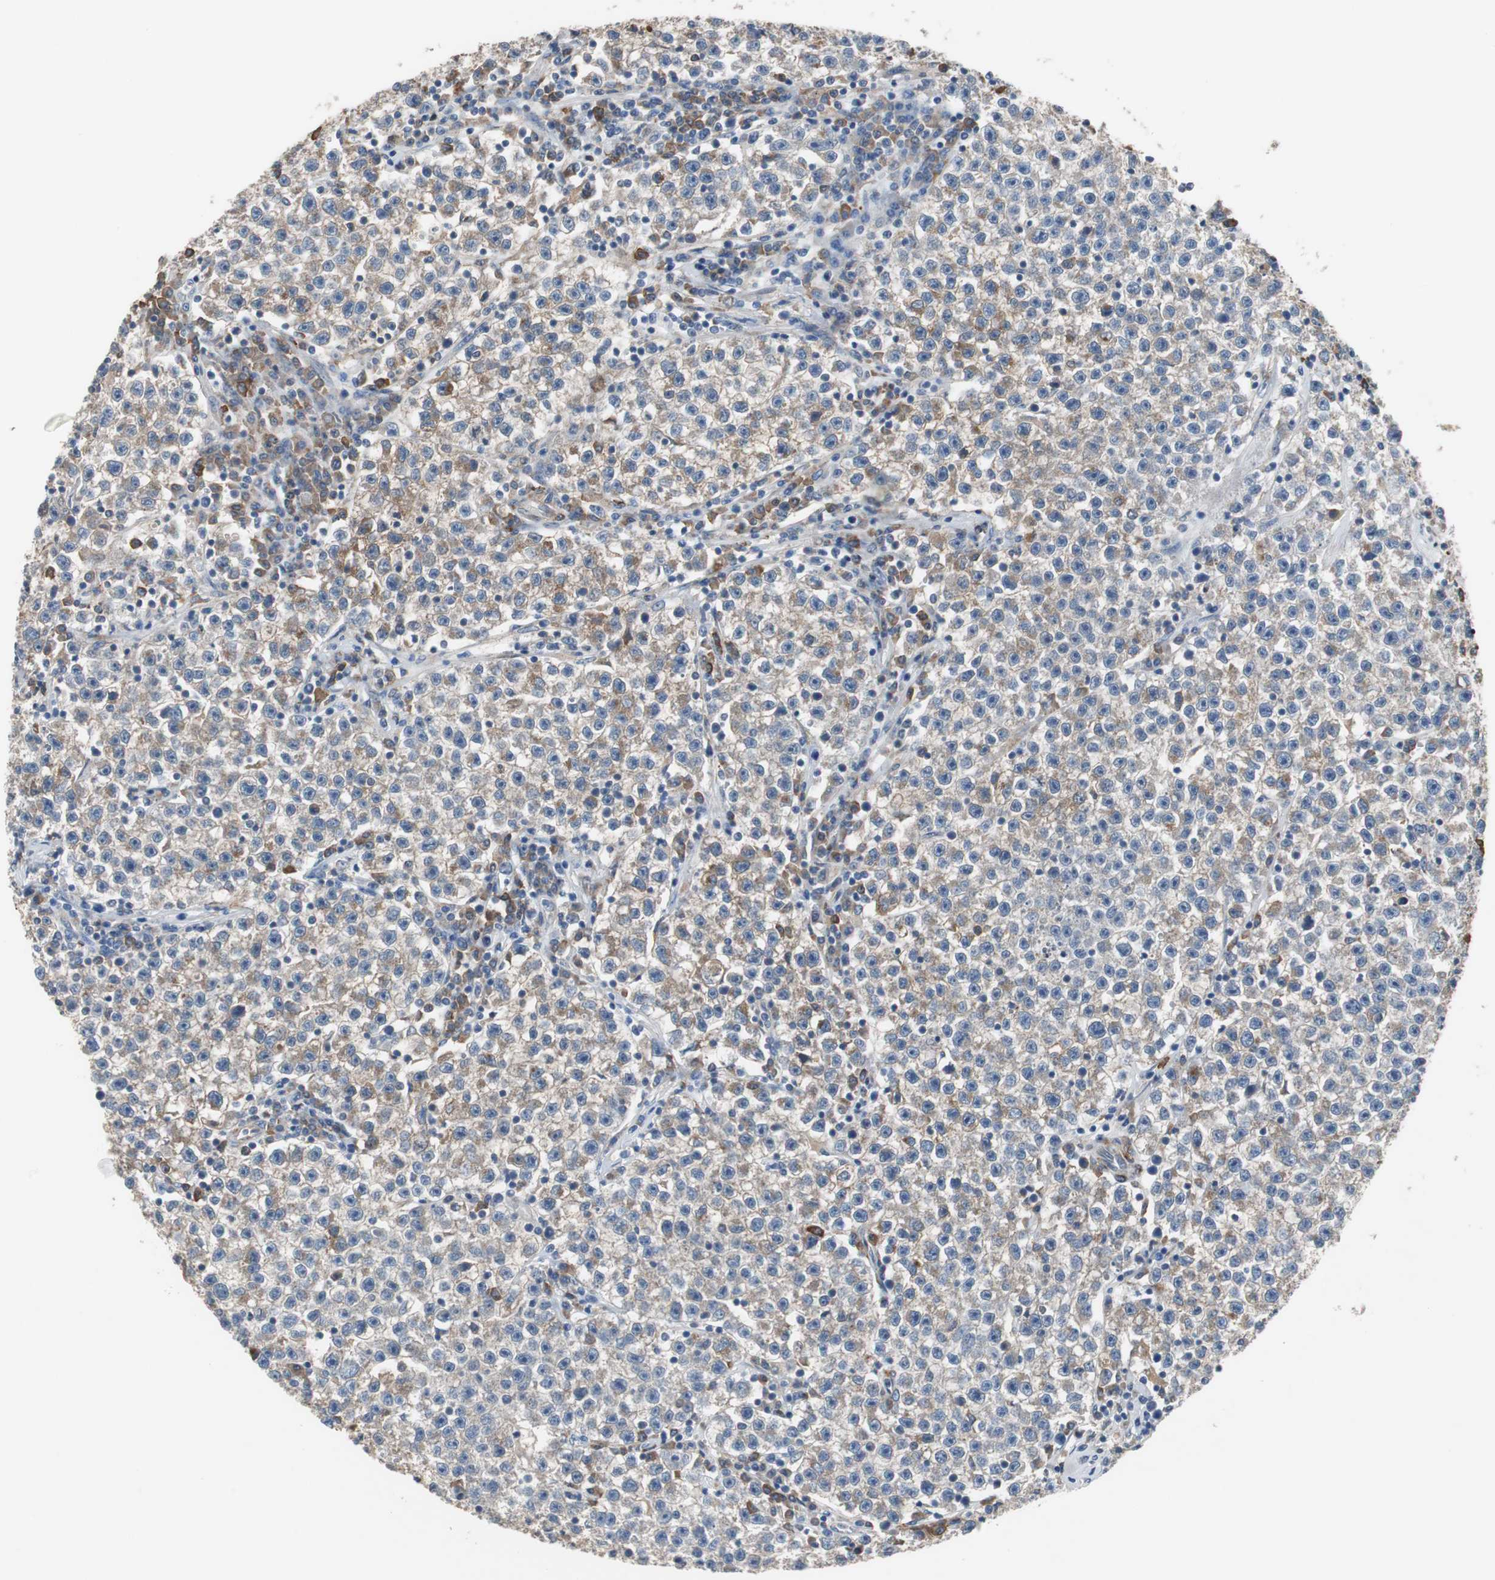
{"staining": {"intensity": "weak", "quantity": "25%-75%", "location": "cytoplasmic/membranous"}, "tissue": "testis cancer", "cell_type": "Tumor cells", "image_type": "cancer", "snomed": [{"axis": "morphology", "description": "Seminoma, NOS"}, {"axis": "topography", "description": "Testis"}], "caption": "Testis seminoma stained with IHC reveals weak cytoplasmic/membranous staining in about 25%-75% of tumor cells.", "gene": "SORT1", "patient": {"sex": "male", "age": 22}}